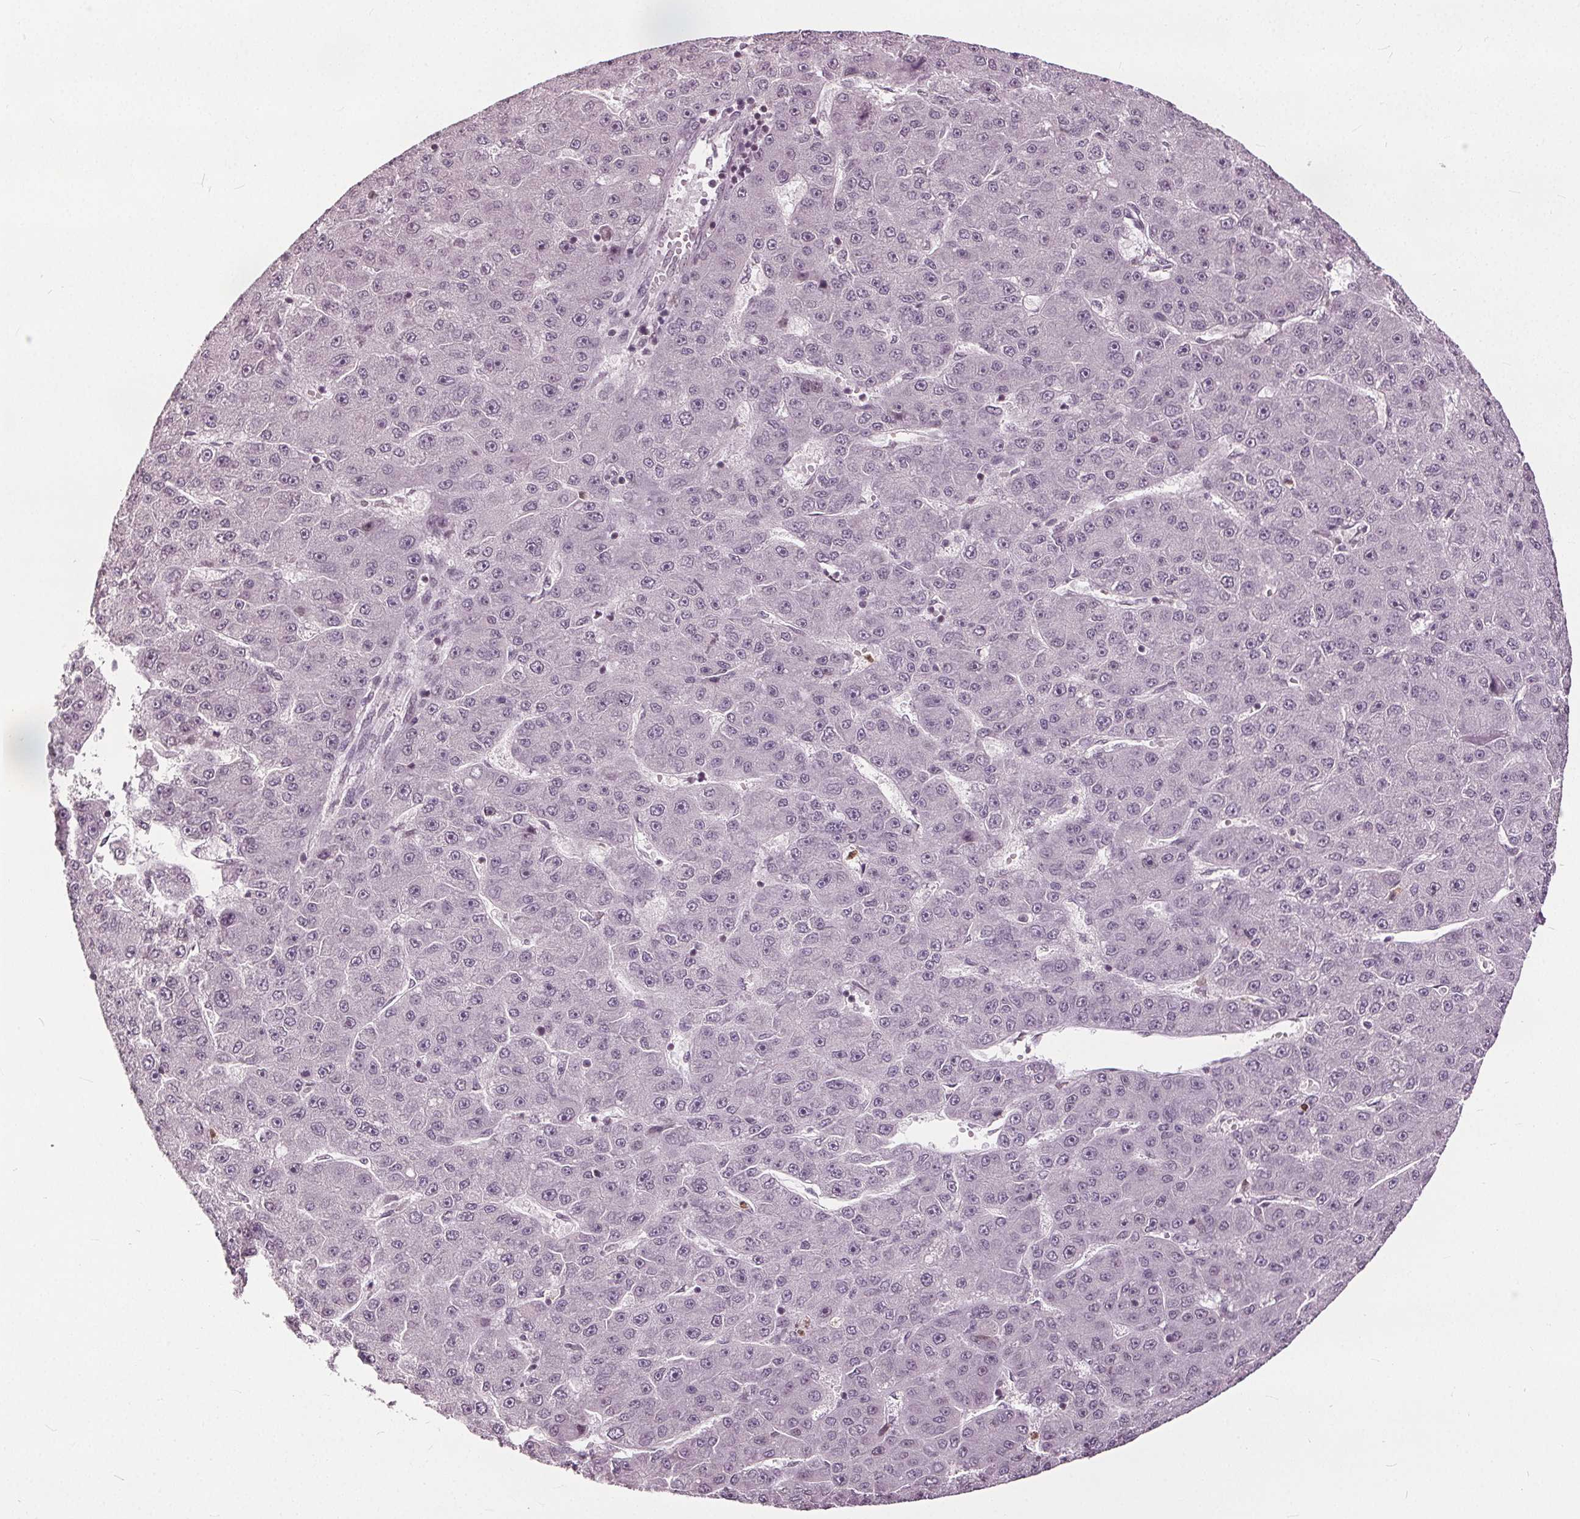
{"staining": {"intensity": "weak", "quantity": "<25%", "location": "cytoplasmic/membranous,nuclear"}, "tissue": "liver cancer", "cell_type": "Tumor cells", "image_type": "cancer", "snomed": [{"axis": "morphology", "description": "Carcinoma, Hepatocellular, NOS"}, {"axis": "topography", "description": "Liver"}], "caption": "The immunohistochemistry histopathology image has no significant staining in tumor cells of hepatocellular carcinoma (liver) tissue.", "gene": "TTC39C", "patient": {"sex": "male", "age": 67}}